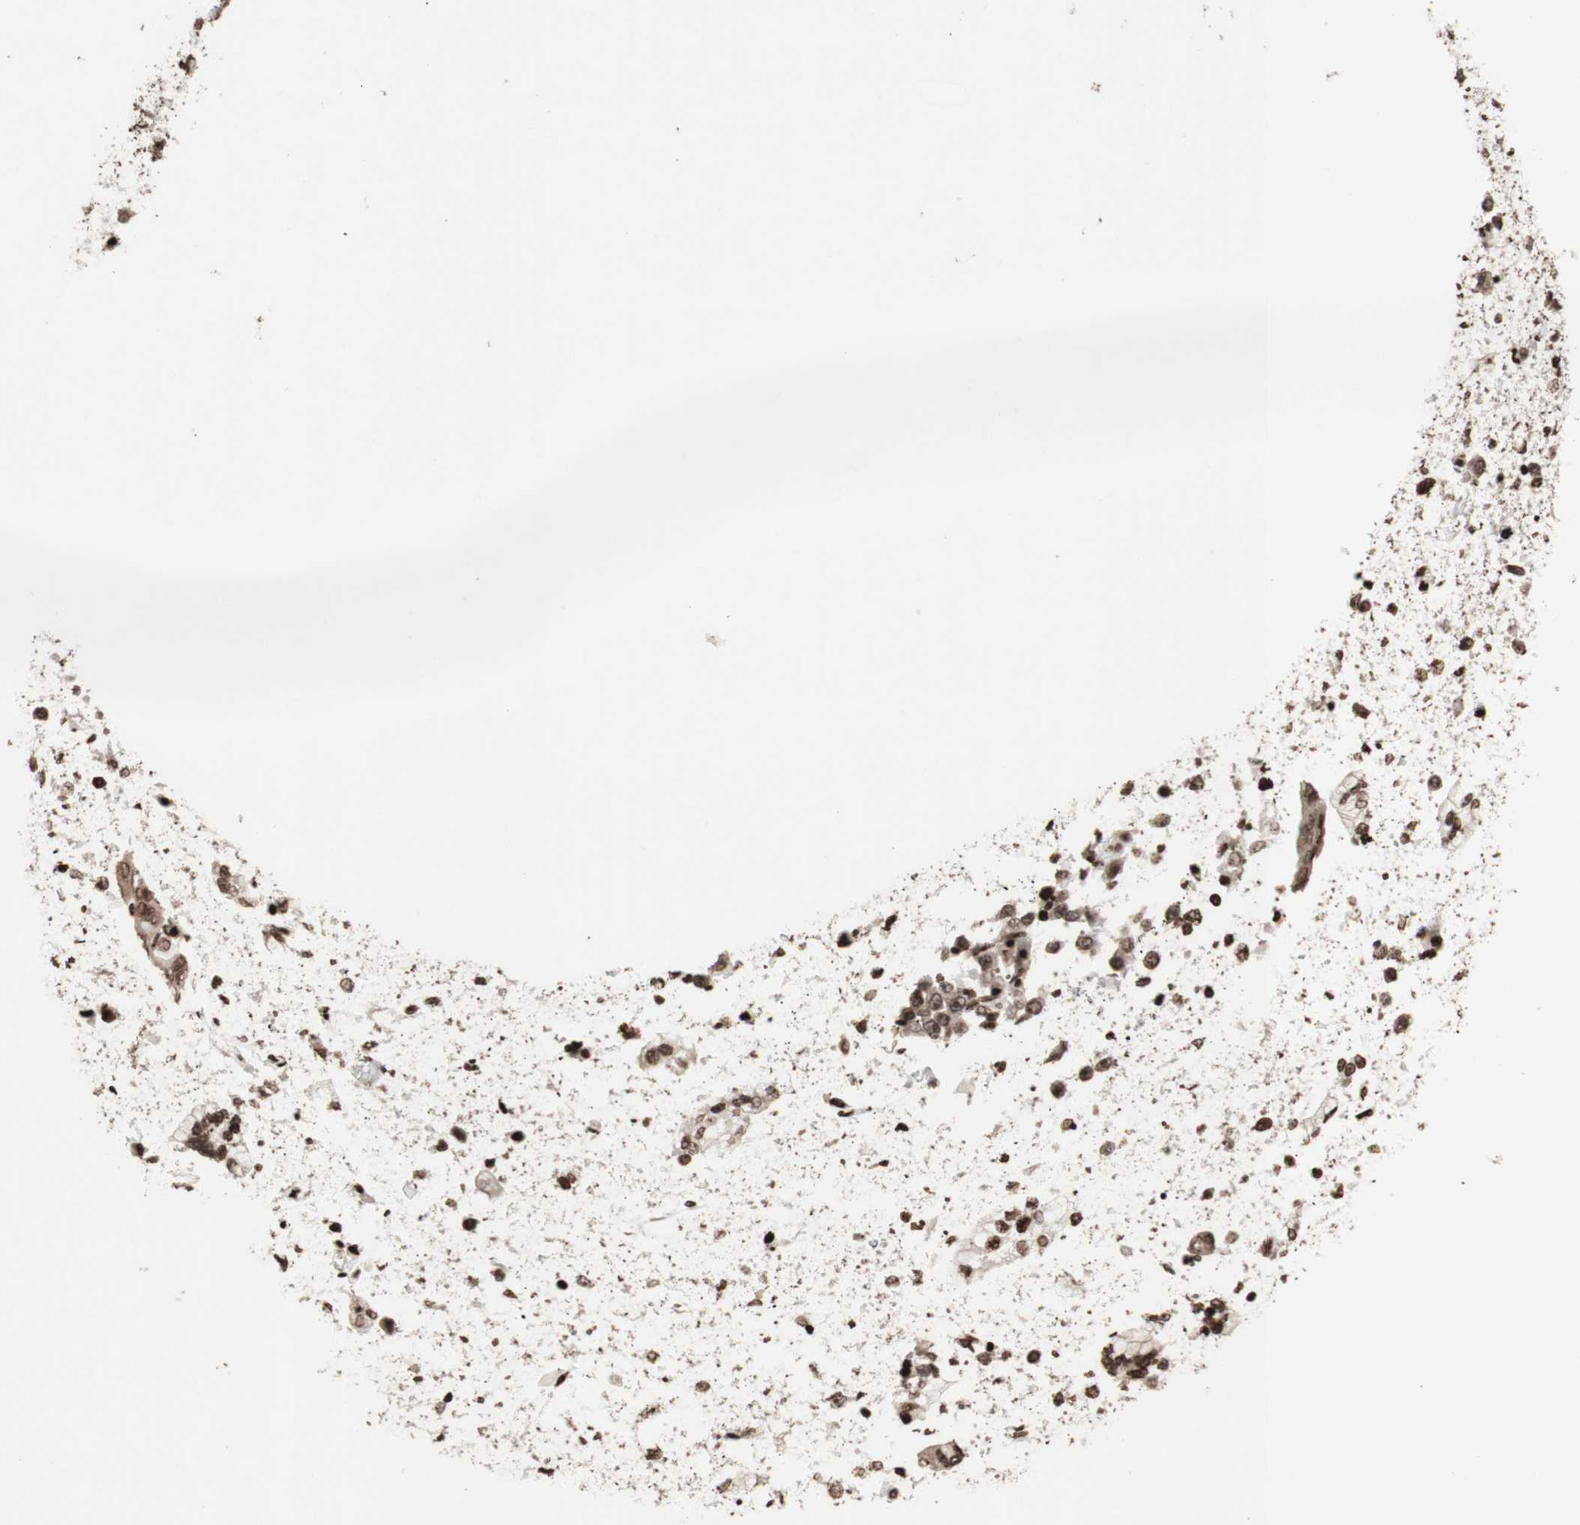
{"staining": {"intensity": "moderate", "quantity": ">75%", "location": "nuclear"}, "tissue": "stomach cancer", "cell_type": "Tumor cells", "image_type": "cancer", "snomed": [{"axis": "morphology", "description": "Adenocarcinoma, NOS"}, {"axis": "morphology", "description": "Adenocarcinoma, High grade"}, {"axis": "topography", "description": "Stomach, upper"}, {"axis": "topography", "description": "Stomach, lower"}], "caption": "Adenocarcinoma (stomach) was stained to show a protein in brown. There is medium levels of moderate nuclear expression in approximately >75% of tumor cells. (brown staining indicates protein expression, while blue staining denotes nuclei).", "gene": "NCAPD2", "patient": {"sex": "female", "age": 65}}